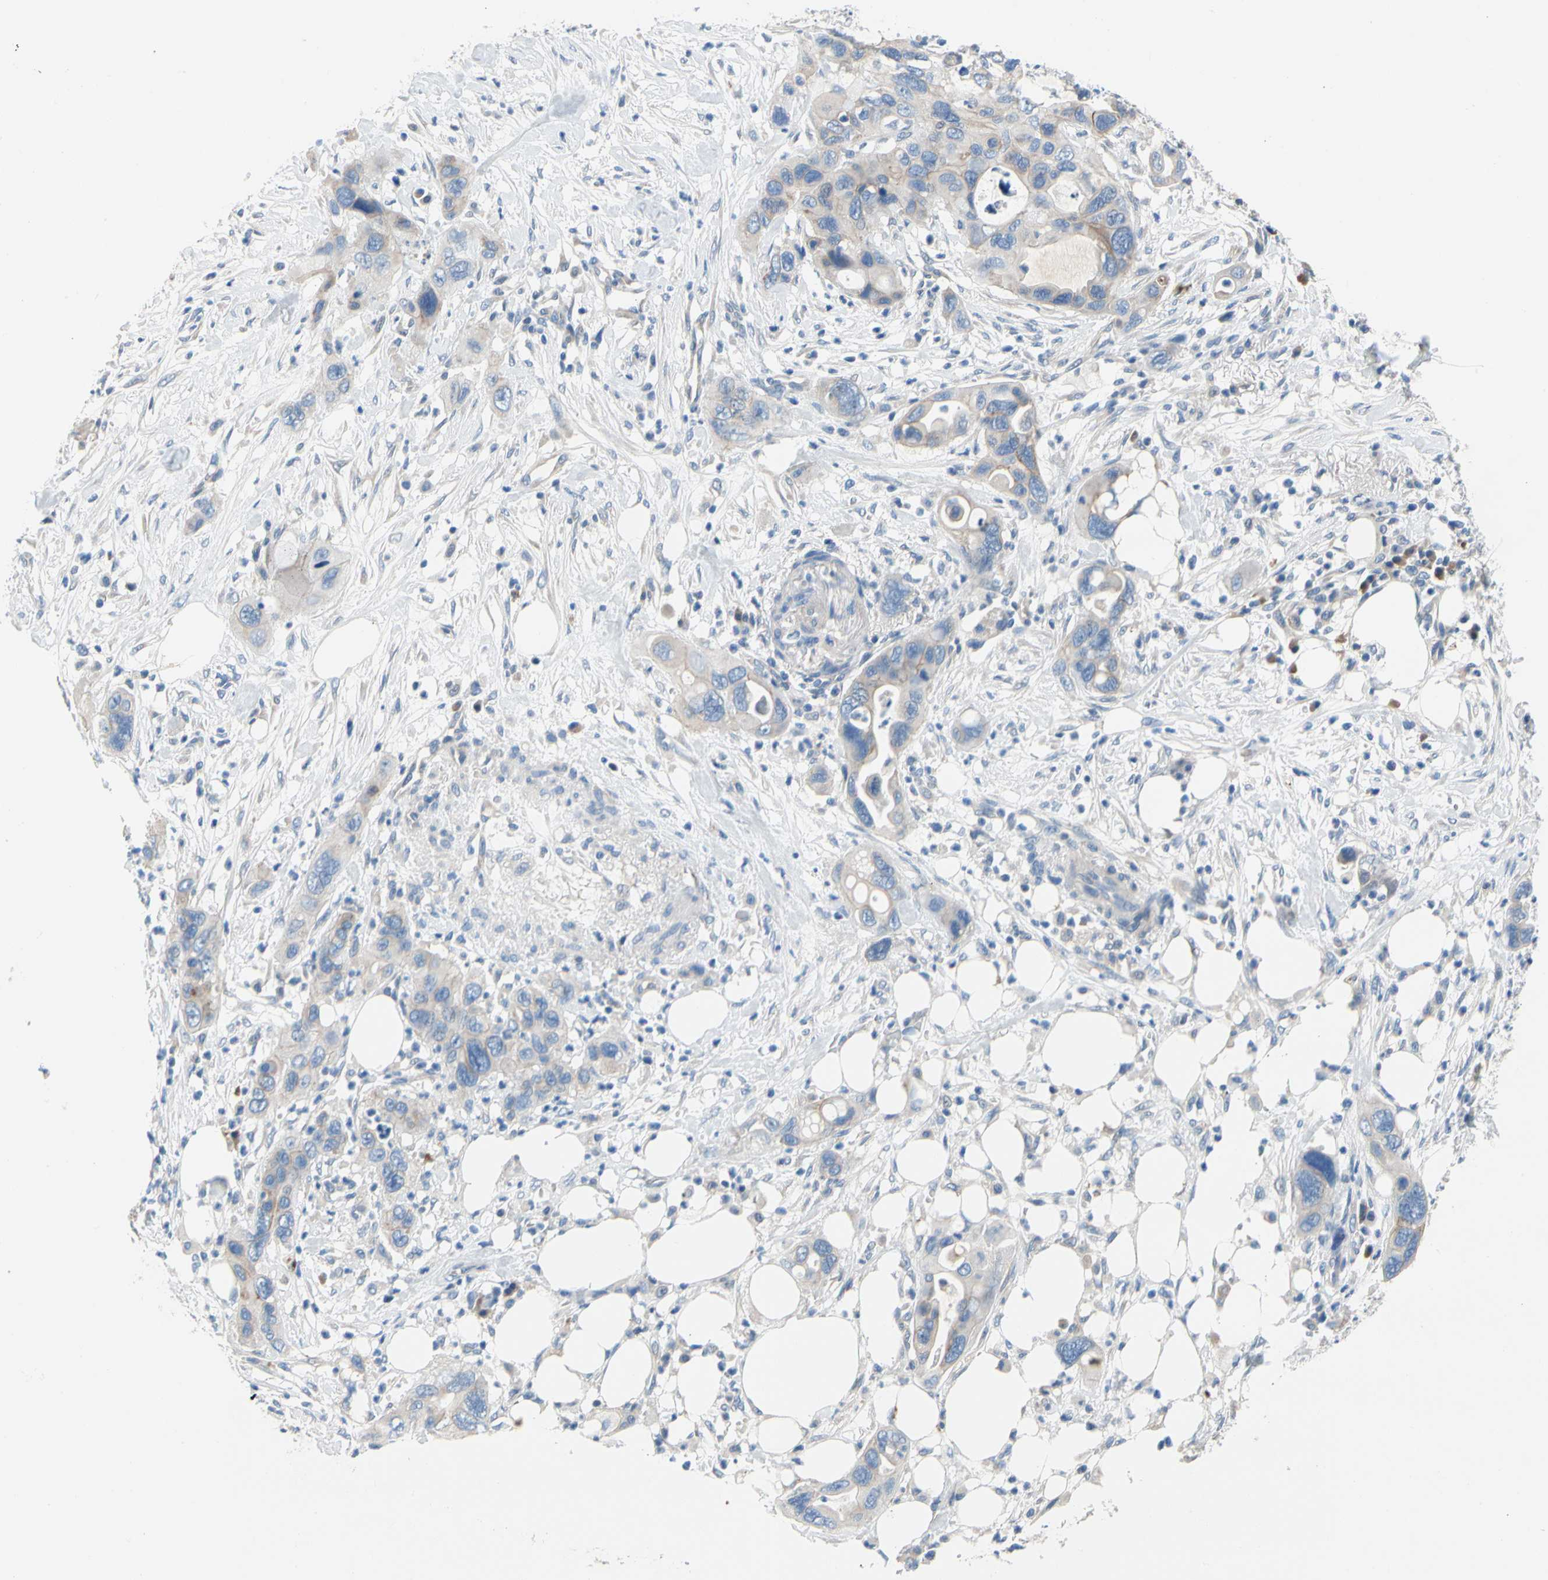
{"staining": {"intensity": "weak", "quantity": "25%-75%", "location": "cytoplasmic/membranous"}, "tissue": "pancreatic cancer", "cell_type": "Tumor cells", "image_type": "cancer", "snomed": [{"axis": "morphology", "description": "Adenocarcinoma, NOS"}, {"axis": "topography", "description": "Pancreas"}], "caption": "DAB immunohistochemical staining of pancreatic cancer (adenocarcinoma) displays weak cytoplasmic/membranous protein staining in approximately 25%-75% of tumor cells. (brown staining indicates protein expression, while blue staining denotes nuclei).", "gene": "CA14", "patient": {"sex": "female", "age": 71}}